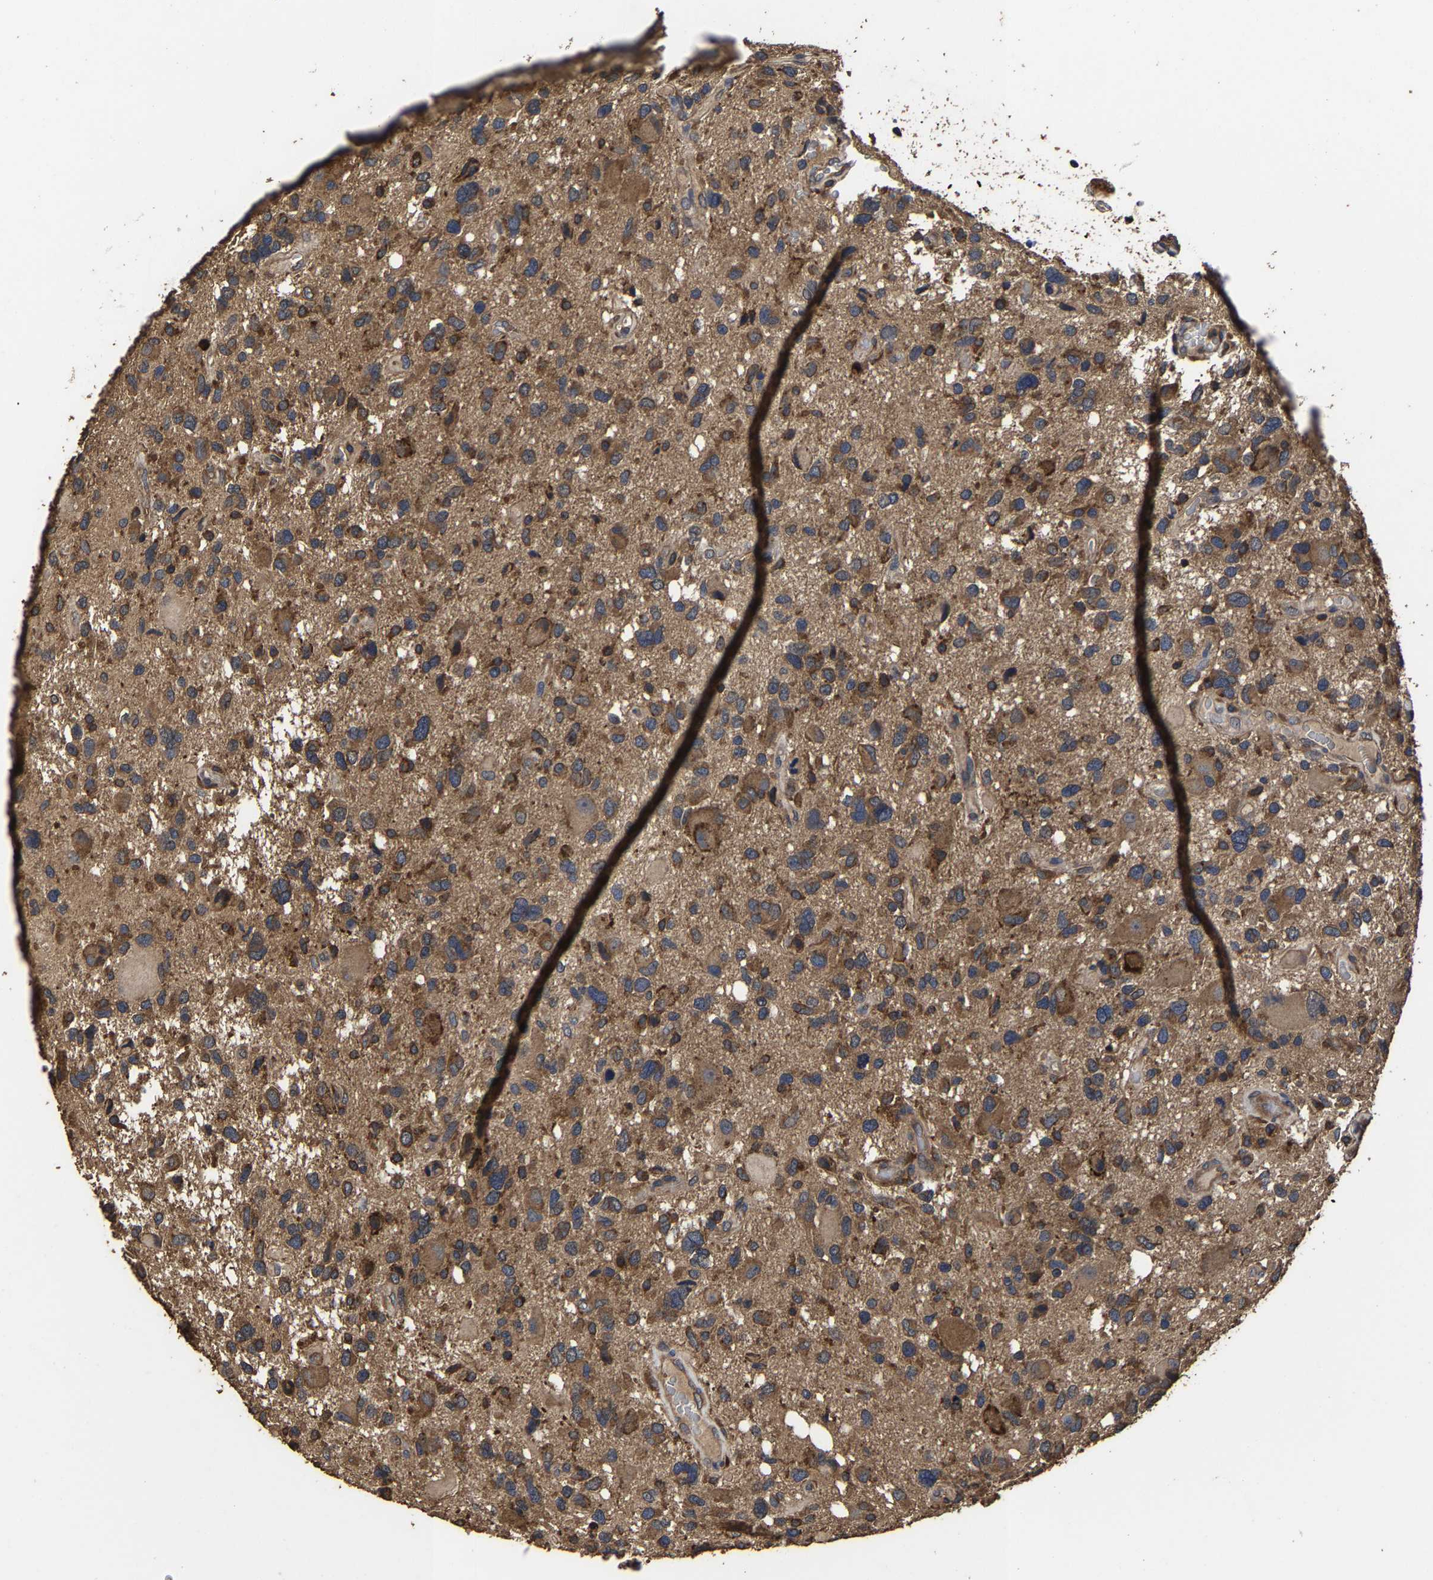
{"staining": {"intensity": "moderate", "quantity": ">75%", "location": "cytoplasmic/membranous"}, "tissue": "glioma", "cell_type": "Tumor cells", "image_type": "cancer", "snomed": [{"axis": "morphology", "description": "Glioma, malignant, High grade"}, {"axis": "topography", "description": "Brain"}], "caption": "An IHC photomicrograph of tumor tissue is shown. Protein staining in brown shows moderate cytoplasmic/membranous positivity in malignant glioma (high-grade) within tumor cells.", "gene": "ITCH", "patient": {"sex": "male", "age": 33}}